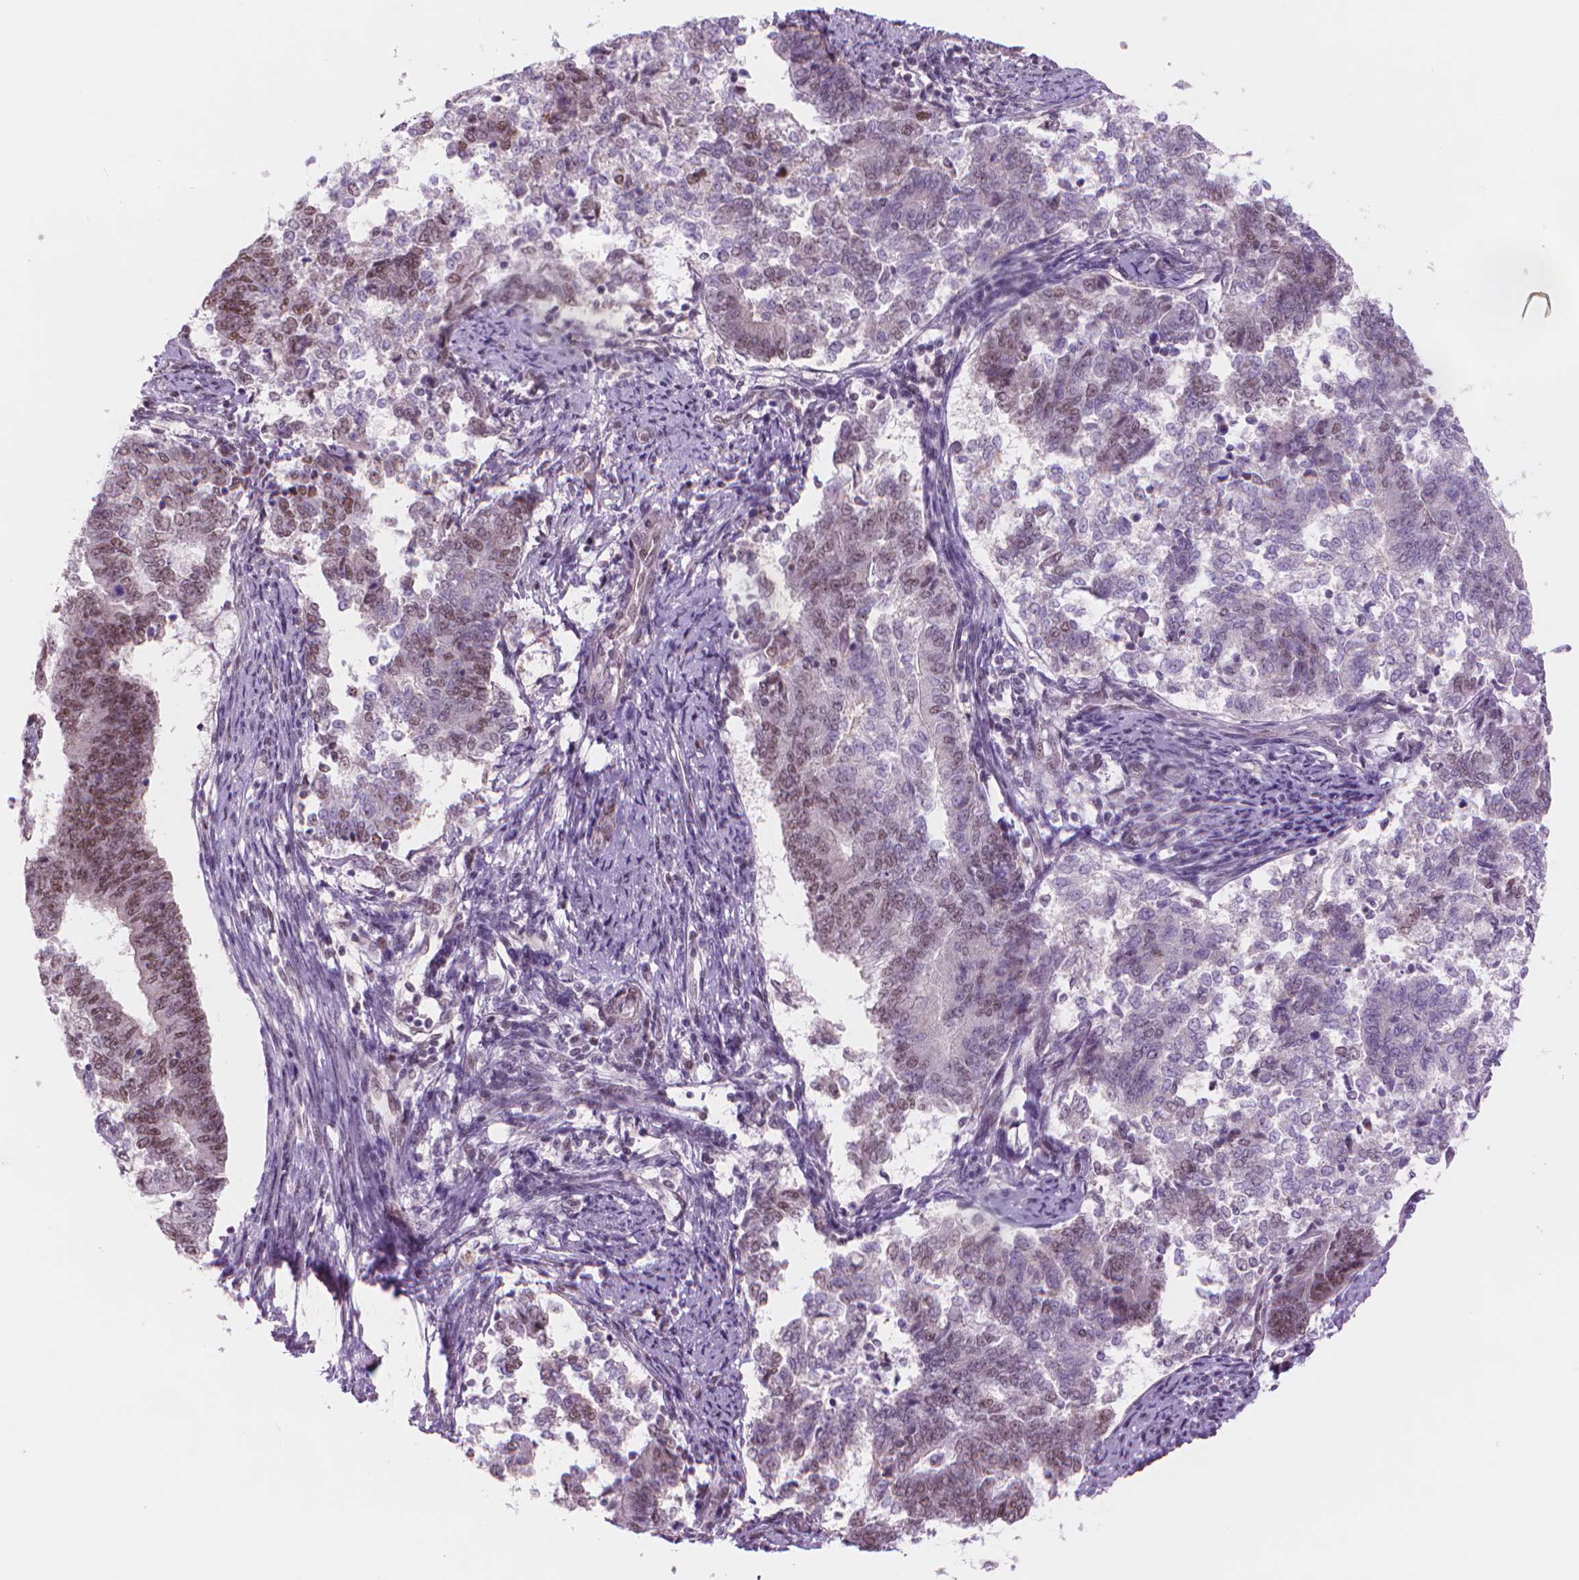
{"staining": {"intensity": "weak", "quantity": "<25%", "location": "nuclear"}, "tissue": "endometrial cancer", "cell_type": "Tumor cells", "image_type": "cancer", "snomed": [{"axis": "morphology", "description": "Adenocarcinoma, NOS"}, {"axis": "topography", "description": "Endometrium"}], "caption": "Immunohistochemical staining of human endometrial cancer (adenocarcinoma) shows no significant positivity in tumor cells.", "gene": "POLR3D", "patient": {"sex": "female", "age": 65}}